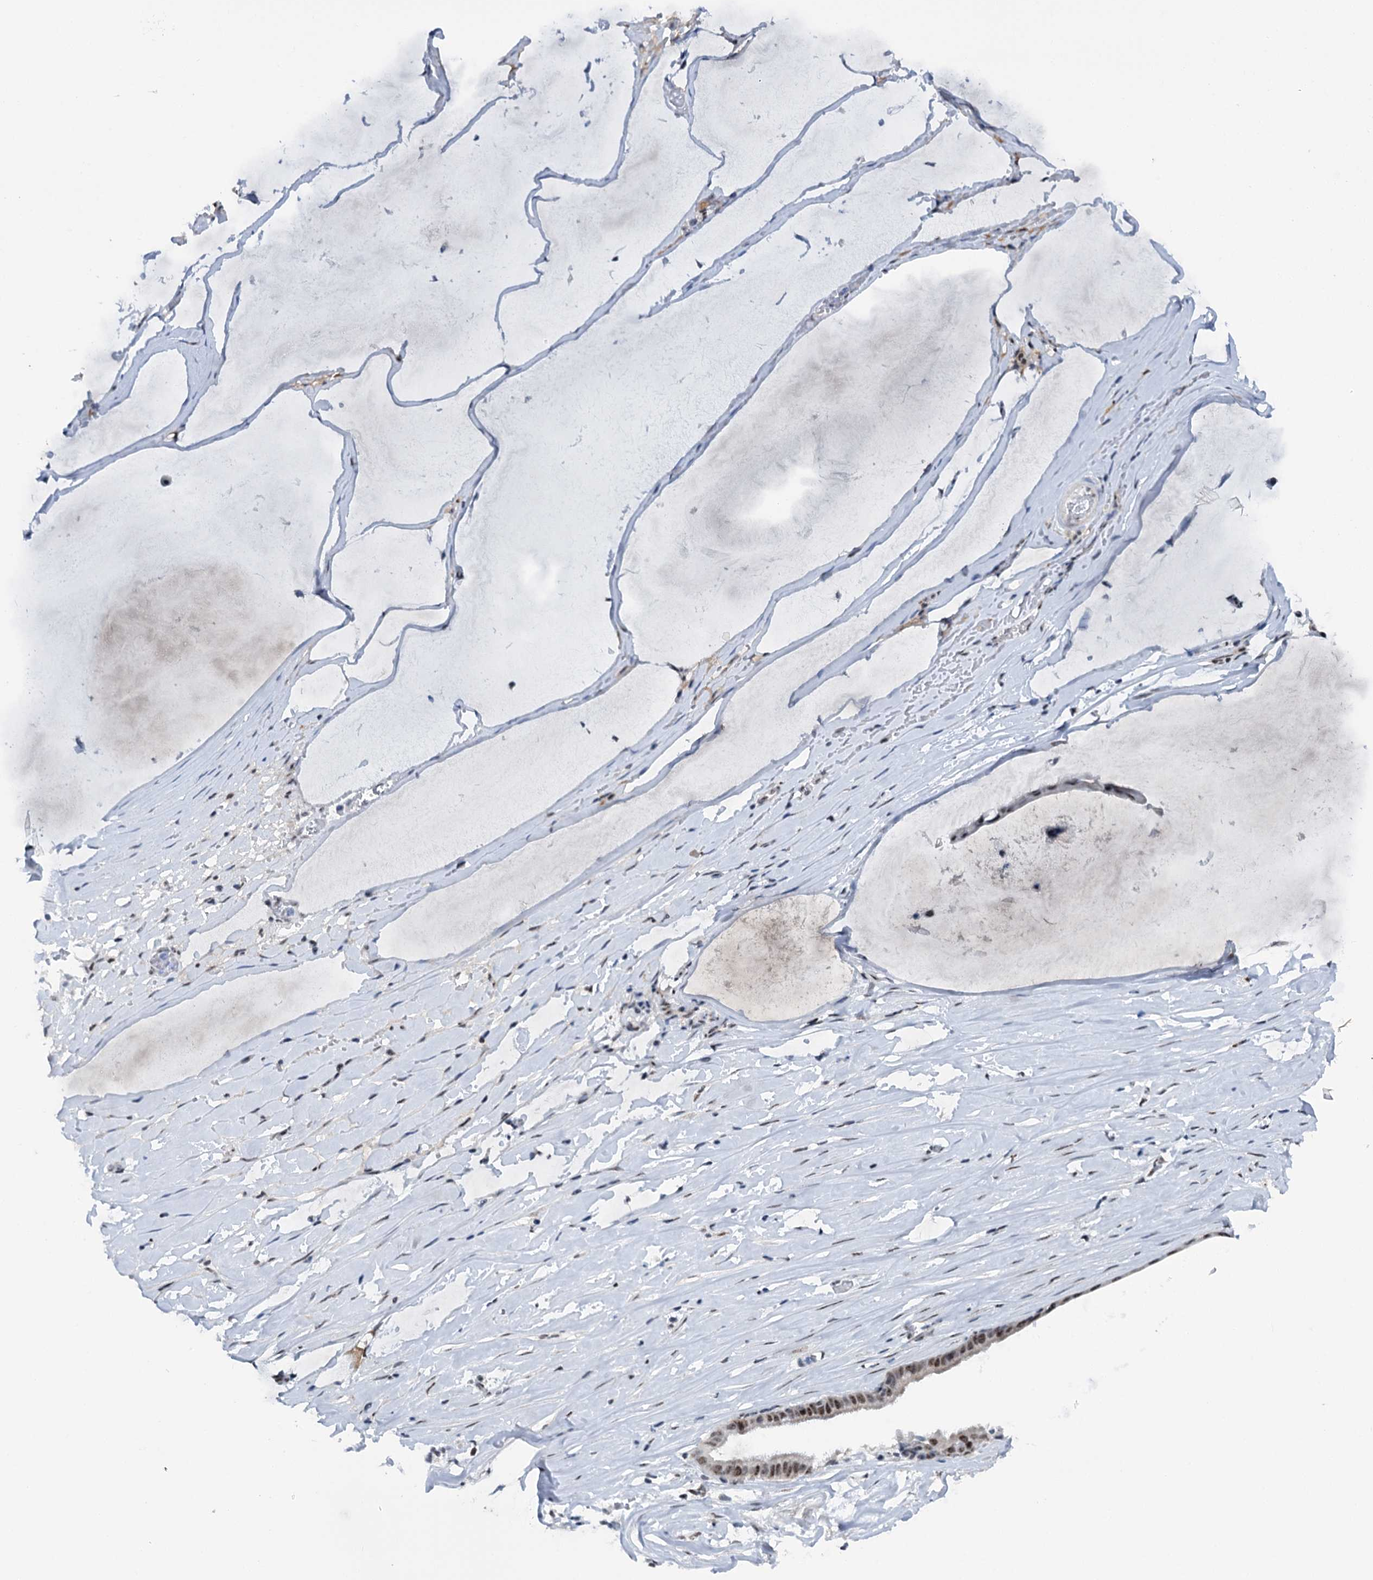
{"staining": {"intensity": "moderate", "quantity": ">75%", "location": "nuclear"}, "tissue": "ovarian cancer", "cell_type": "Tumor cells", "image_type": "cancer", "snomed": [{"axis": "morphology", "description": "Cystadenocarcinoma, mucinous, NOS"}, {"axis": "topography", "description": "Ovary"}], "caption": "Human ovarian mucinous cystadenocarcinoma stained with a protein marker exhibits moderate staining in tumor cells.", "gene": "SREK1", "patient": {"sex": "female", "age": 73}}